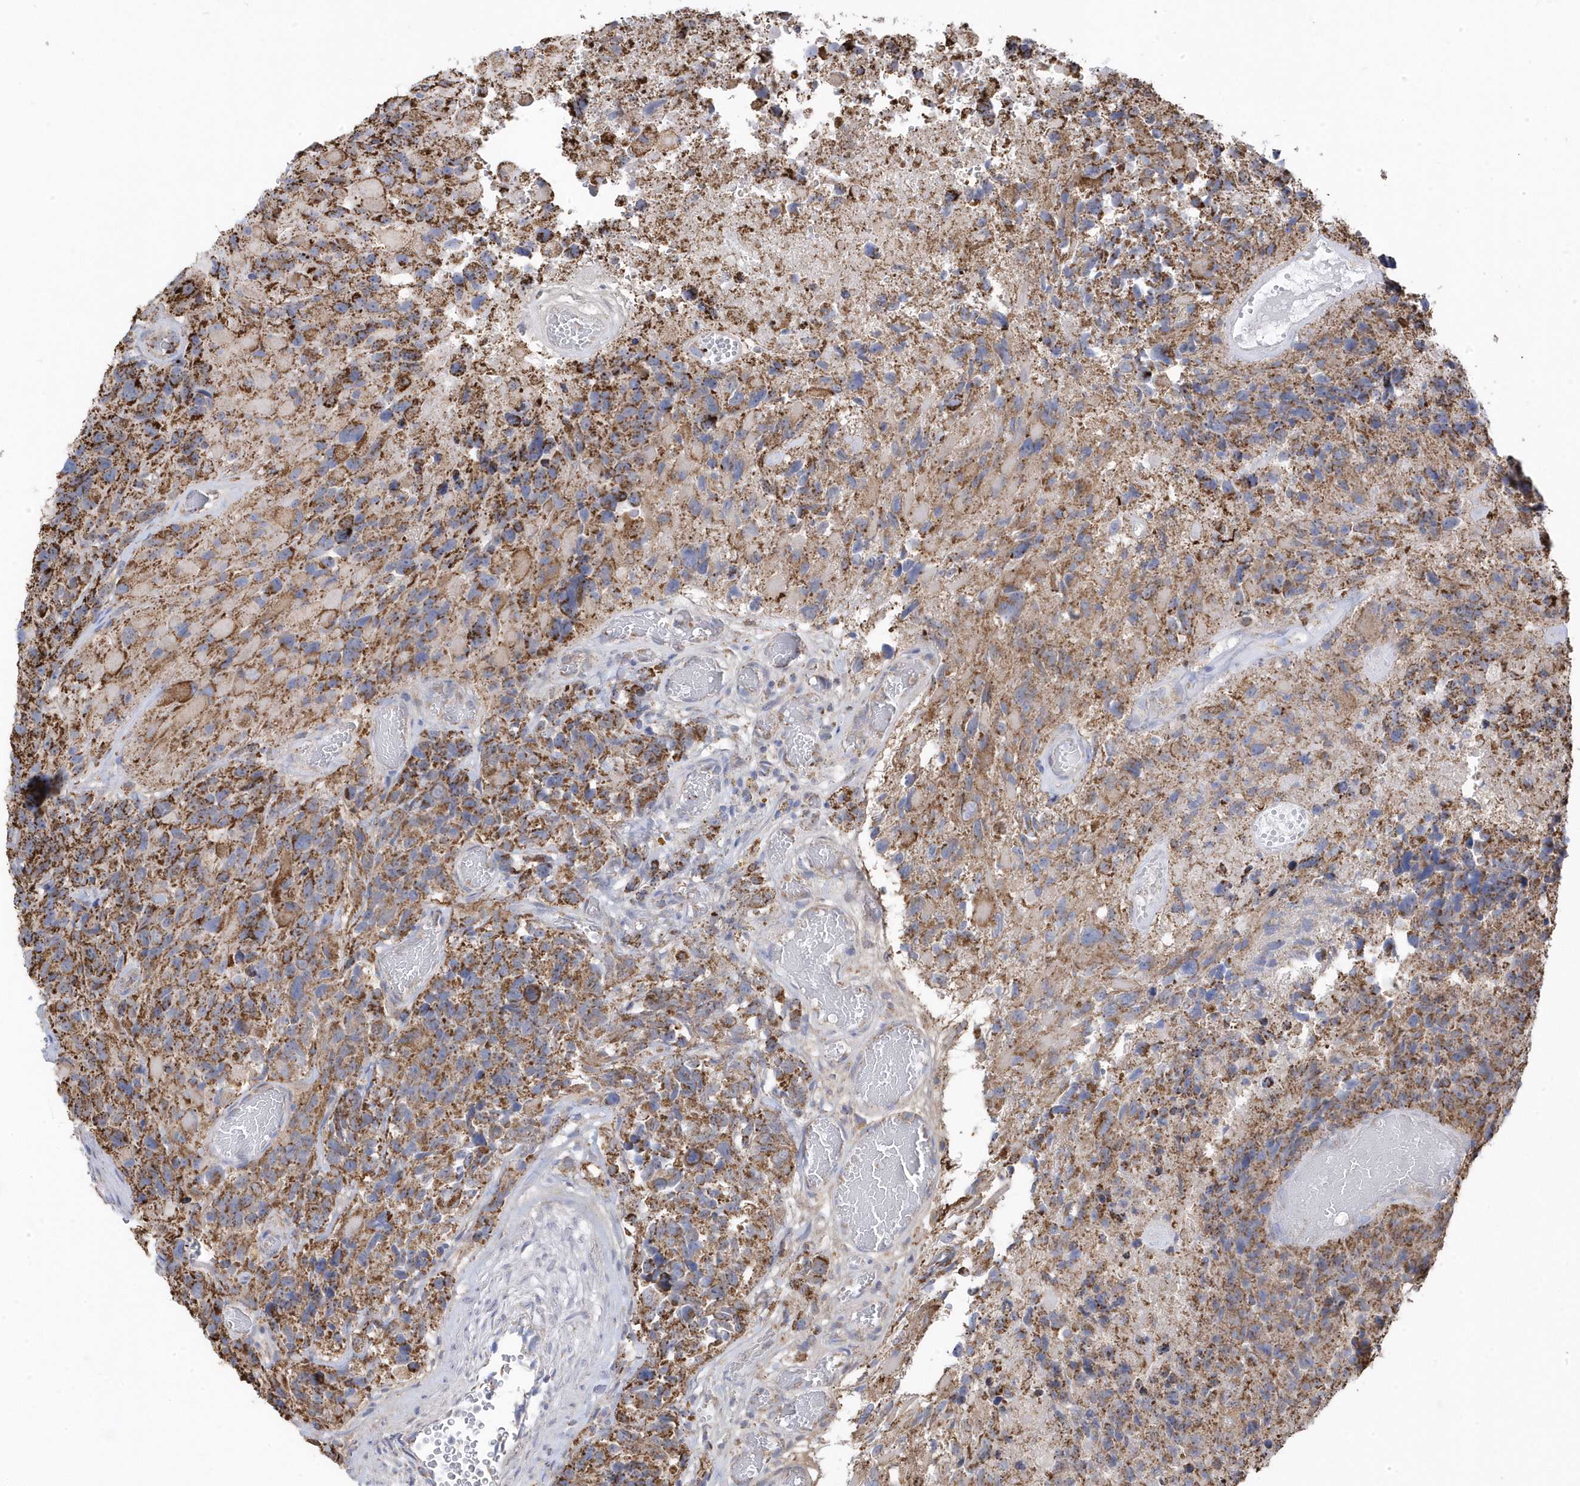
{"staining": {"intensity": "moderate", "quantity": ">75%", "location": "cytoplasmic/membranous"}, "tissue": "glioma", "cell_type": "Tumor cells", "image_type": "cancer", "snomed": [{"axis": "morphology", "description": "Glioma, malignant, High grade"}, {"axis": "topography", "description": "Brain"}], "caption": "DAB (3,3'-diaminobenzidine) immunohistochemical staining of human high-grade glioma (malignant) shows moderate cytoplasmic/membranous protein staining in approximately >75% of tumor cells.", "gene": "GTPBP8", "patient": {"sex": "male", "age": 69}}